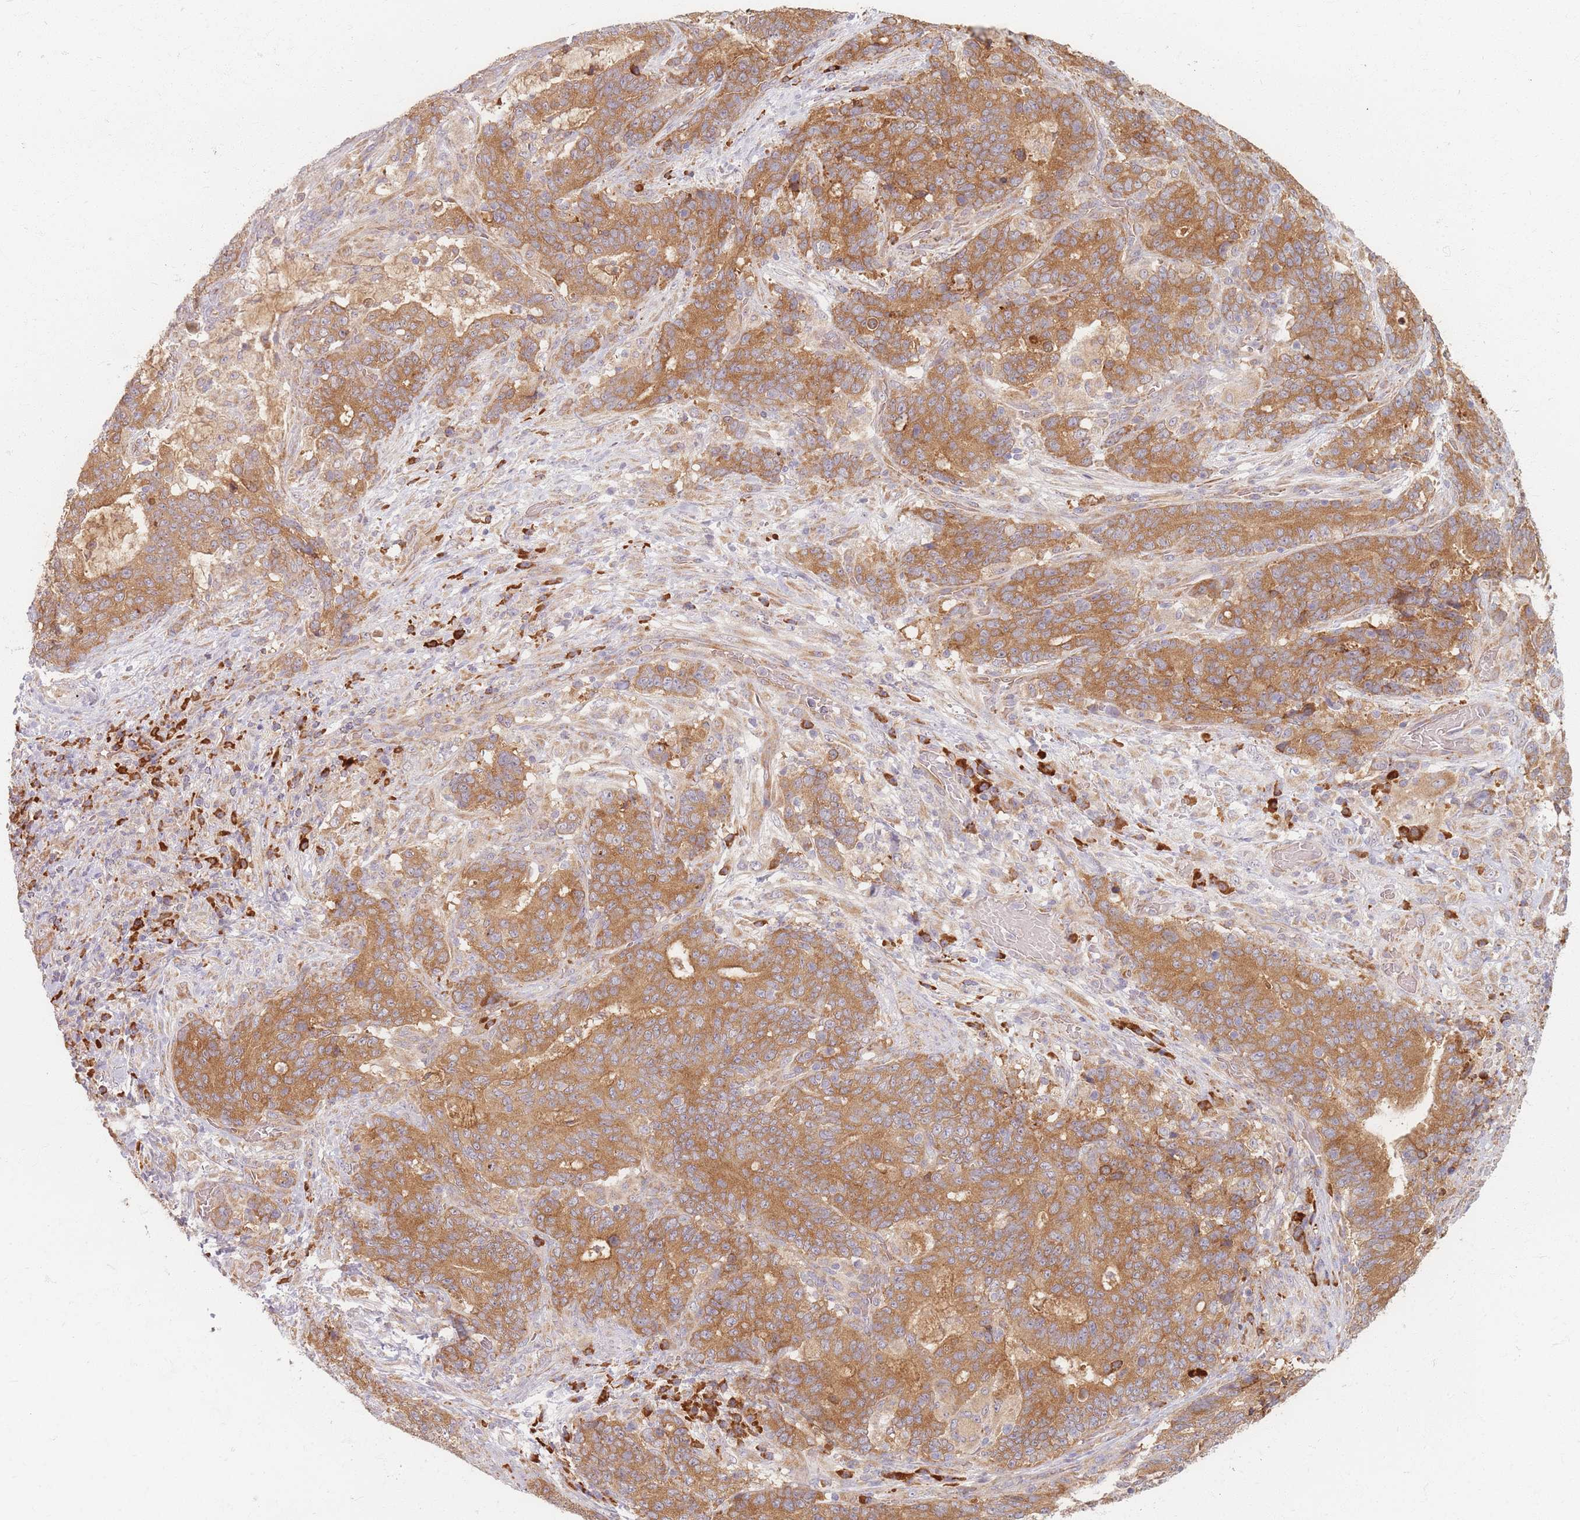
{"staining": {"intensity": "moderate", "quantity": ">75%", "location": "cytoplasmic/membranous"}, "tissue": "stomach cancer", "cell_type": "Tumor cells", "image_type": "cancer", "snomed": [{"axis": "morphology", "description": "Normal tissue, NOS"}, {"axis": "morphology", "description": "Adenocarcinoma, NOS"}, {"axis": "topography", "description": "Stomach"}], "caption": "IHC staining of stomach cancer, which displays medium levels of moderate cytoplasmic/membranous staining in approximately >75% of tumor cells indicating moderate cytoplasmic/membranous protein expression. The staining was performed using DAB (3,3'-diaminobenzidine) (brown) for protein detection and nuclei were counterstained in hematoxylin (blue).", "gene": "SMIM14", "patient": {"sex": "female", "age": 64}}